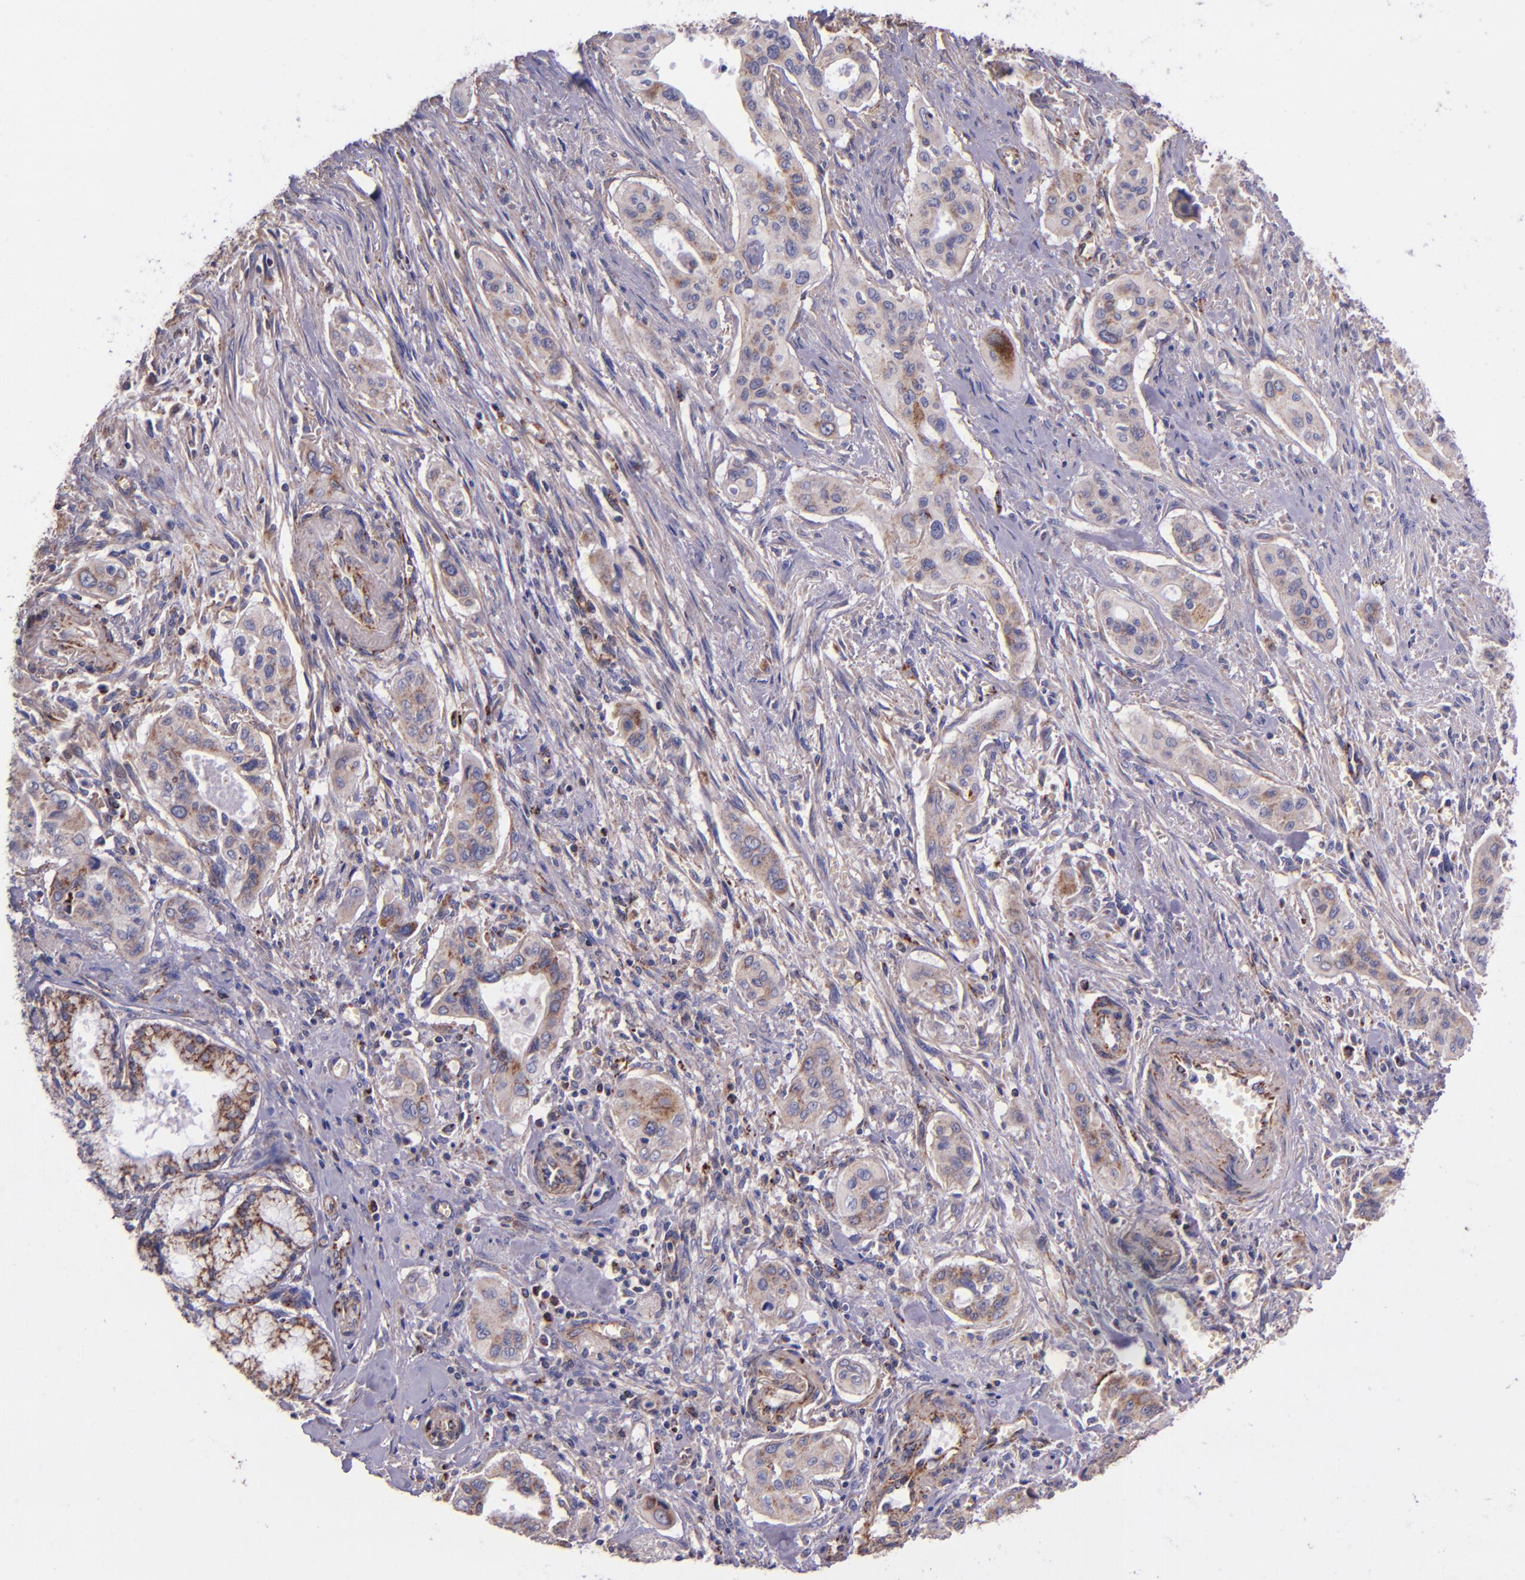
{"staining": {"intensity": "weak", "quantity": "25%-75%", "location": "cytoplasmic/membranous"}, "tissue": "pancreatic cancer", "cell_type": "Tumor cells", "image_type": "cancer", "snomed": [{"axis": "morphology", "description": "Adenocarcinoma, NOS"}, {"axis": "topography", "description": "Pancreas"}], "caption": "Immunohistochemistry (IHC) (DAB (3,3'-diaminobenzidine)) staining of pancreatic cancer (adenocarcinoma) reveals weak cytoplasmic/membranous protein expression in about 25%-75% of tumor cells. (DAB IHC with brightfield microscopy, high magnification).", "gene": "IDH3G", "patient": {"sex": "male", "age": 77}}